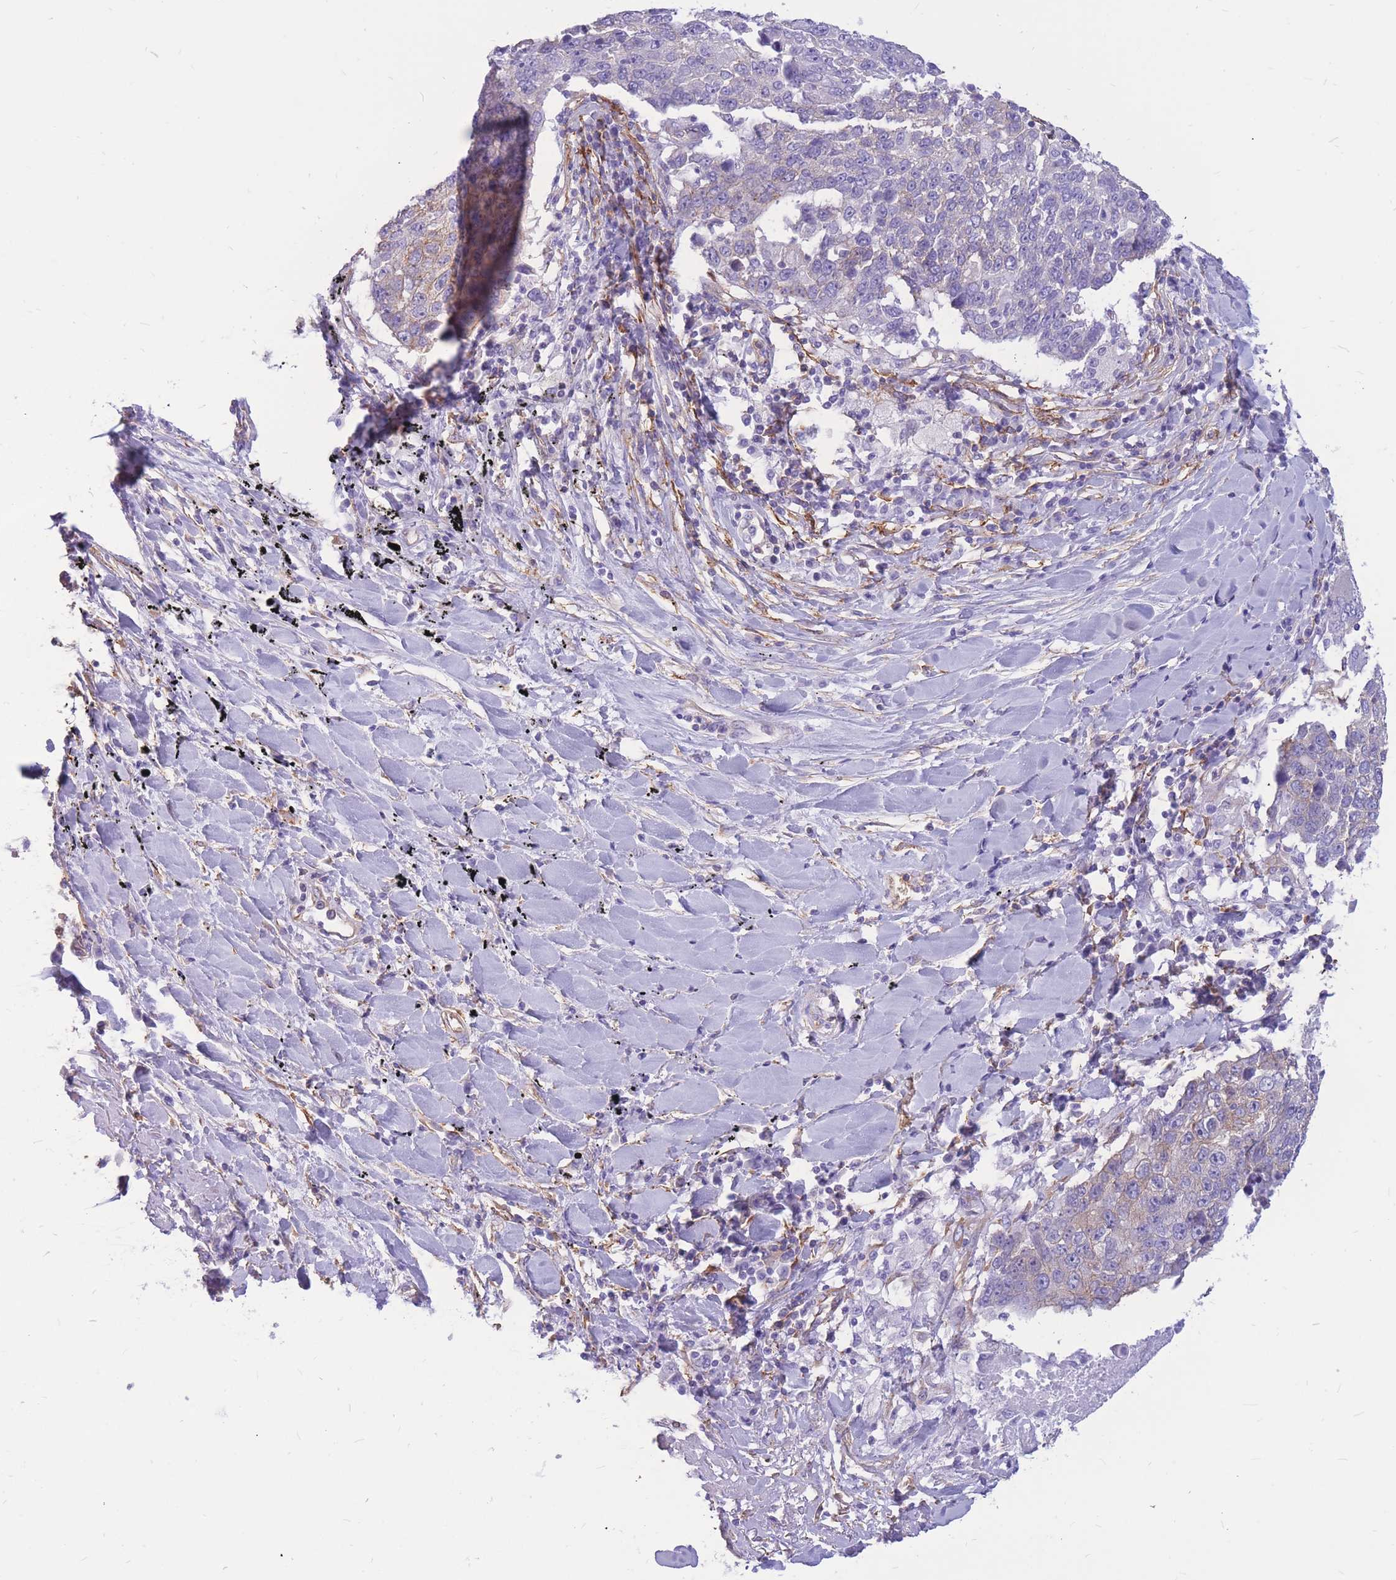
{"staining": {"intensity": "negative", "quantity": "none", "location": "none"}, "tissue": "lung cancer", "cell_type": "Tumor cells", "image_type": "cancer", "snomed": [{"axis": "morphology", "description": "Squamous cell carcinoma, NOS"}, {"axis": "topography", "description": "Lung"}], "caption": "Human lung cancer stained for a protein using immunohistochemistry (IHC) displays no positivity in tumor cells.", "gene": "ADD2", "patient": {"sex": "male", "age": 66}}